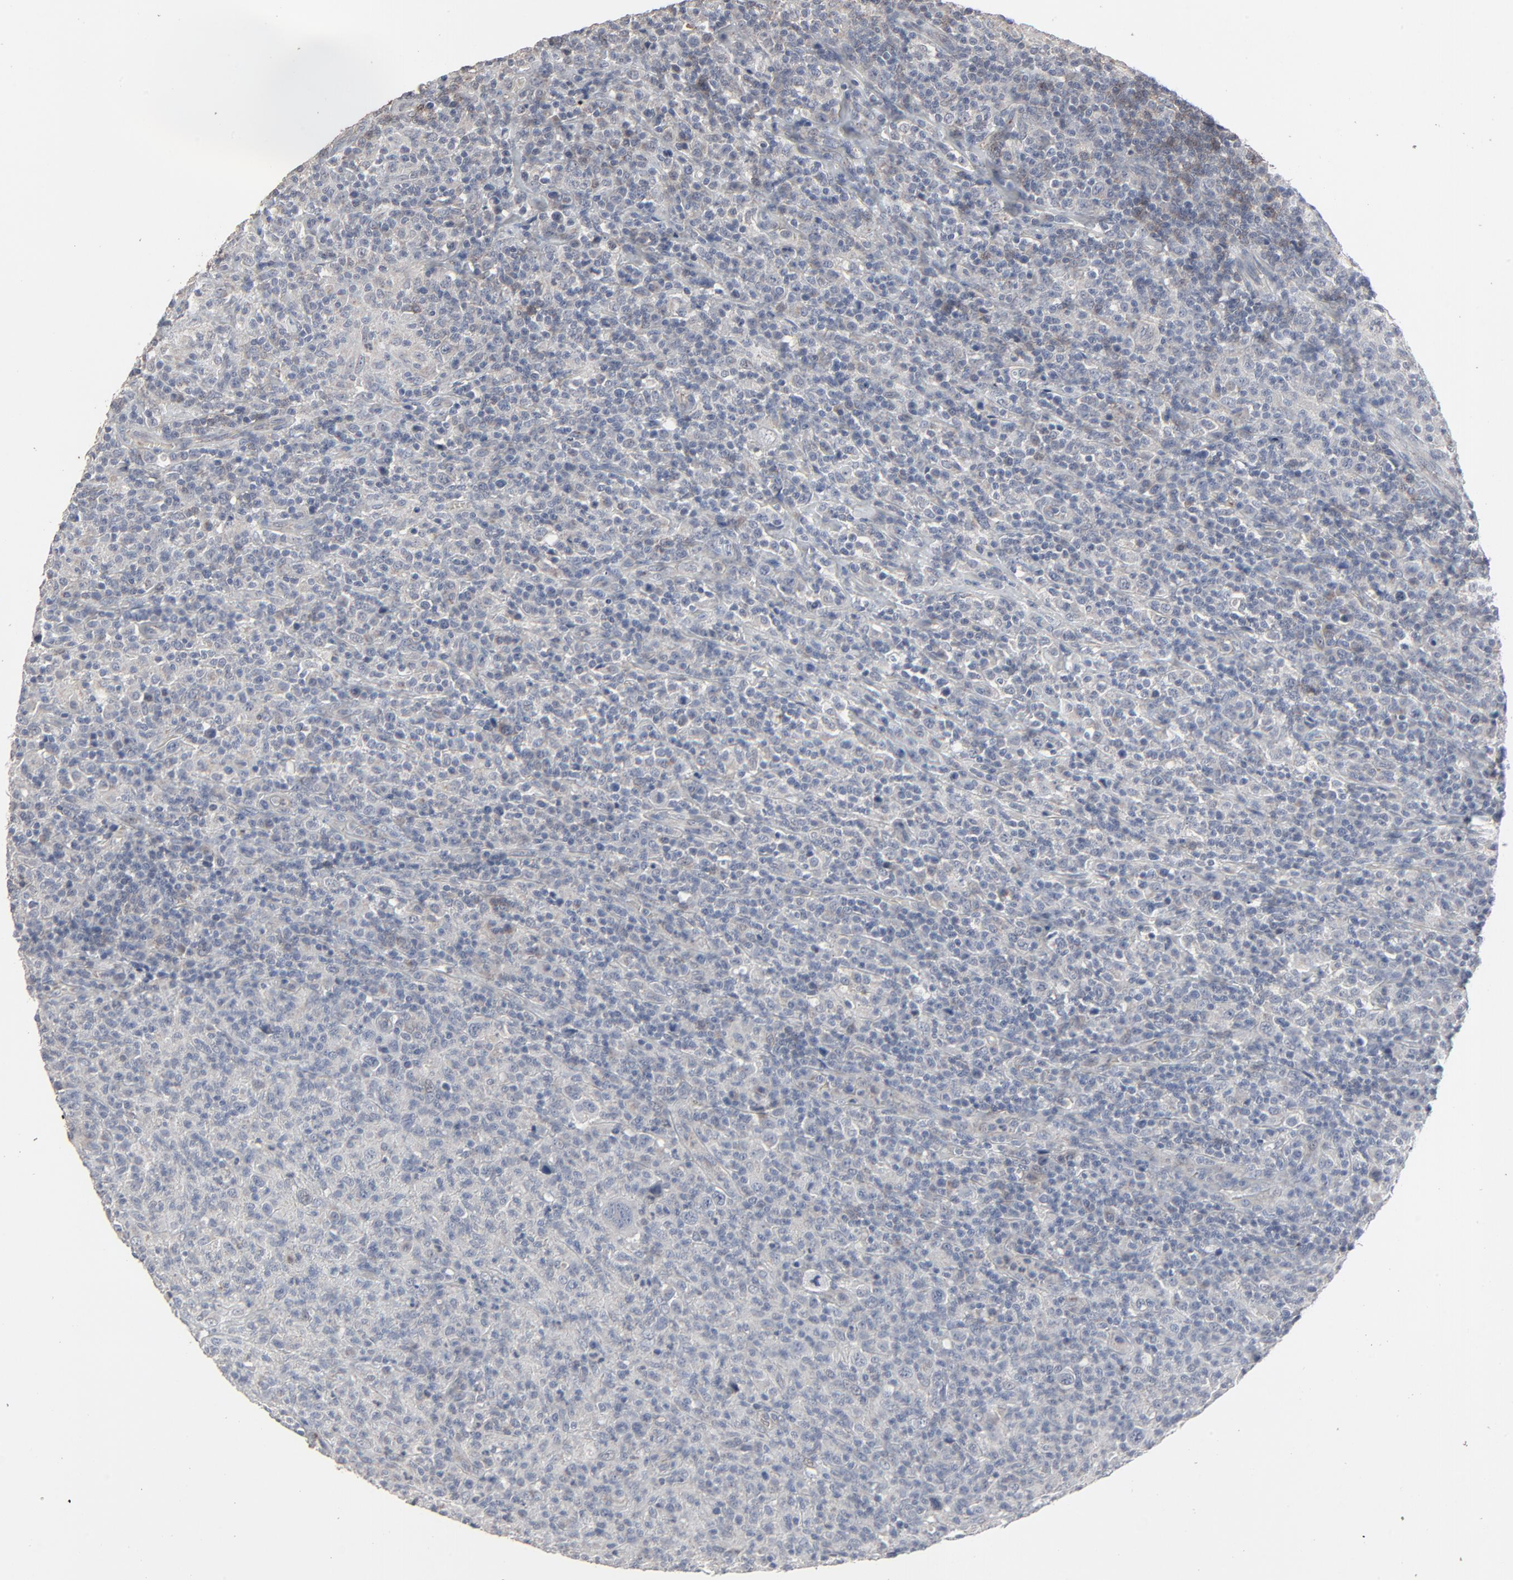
{"staining": {"intensity": "weak", "quantity": "<25%", "location": "cytoplasmic/membranous"}, "tissue": "lymphoma", "cell_type": "Tumor cells", "image_type": "cancer", "snomed": [{"axis": "morphology", "description": "Hodgkin's disease, NOS"}, {"axis": "topography", "description": "Lymph node"}], "caption": "A photomicrograph of Hodgkin's disease stained for a protein displays no brown staining in tumor cells.", "gene": "JAM3", "patient": {"sex": "male", "age": 65}}